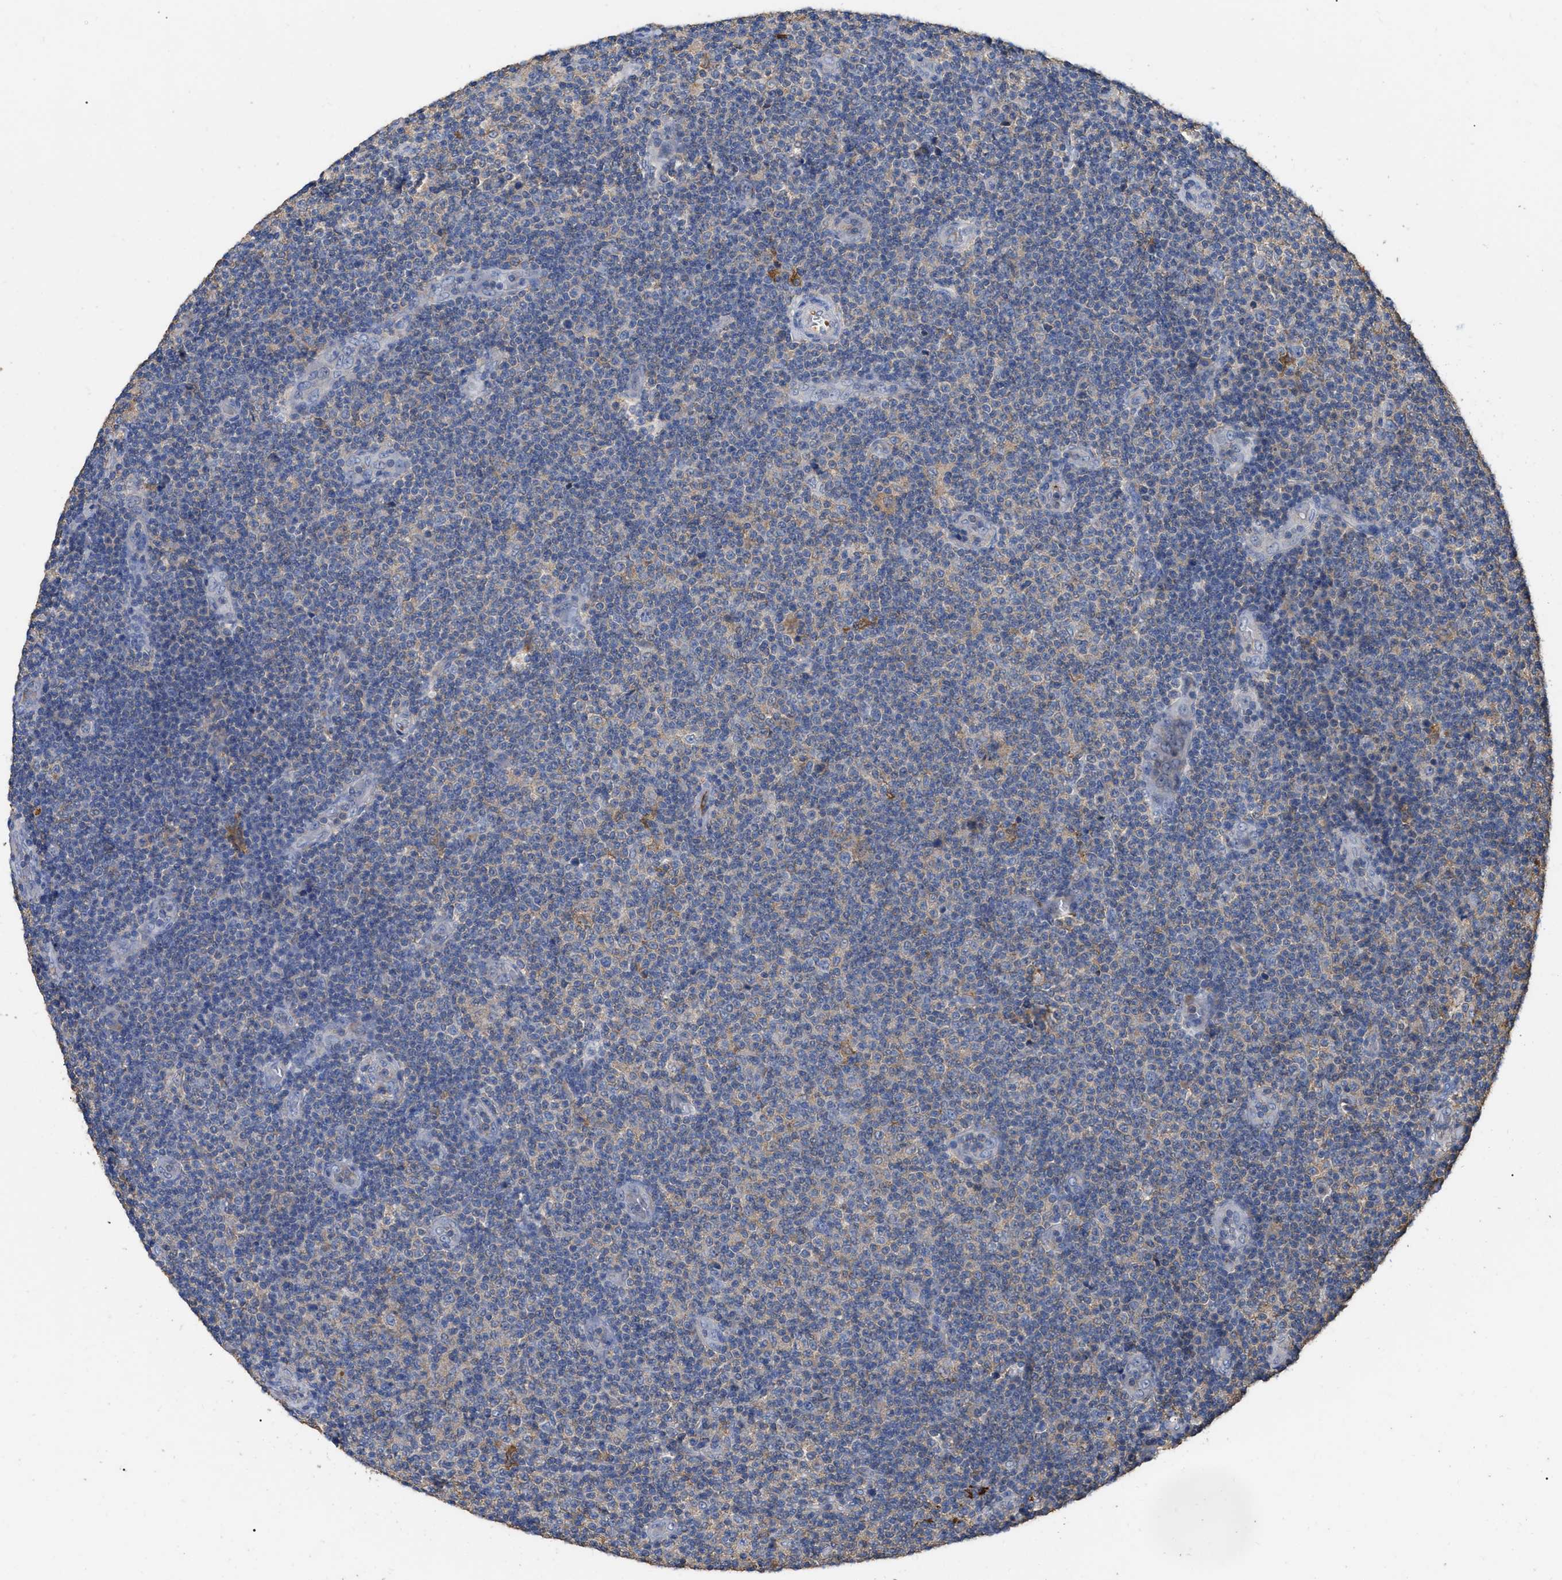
{"staining": {"intensity": "negative", "quantity": "none", "location": "none"}, "tissue": "lymphoma", "cell_type": "Tumor cells", "image_type": "cancer", "snomed": [{"axis": "morphology", "description": "Malignant lymphoma, non-Hodgkin's type, Low grade"}, {"axis": "topography", "description": "Lymph node"}], "caption": "Immunohistochemistry (IHC) of lymphoma shows no positivity in tumor cells. The staining is performed using DAB brown chromogen with nuclei counter-stained in using hematoxylin.", "gene": "GPR179", "patient": {"sex": "male", "age": 83}}